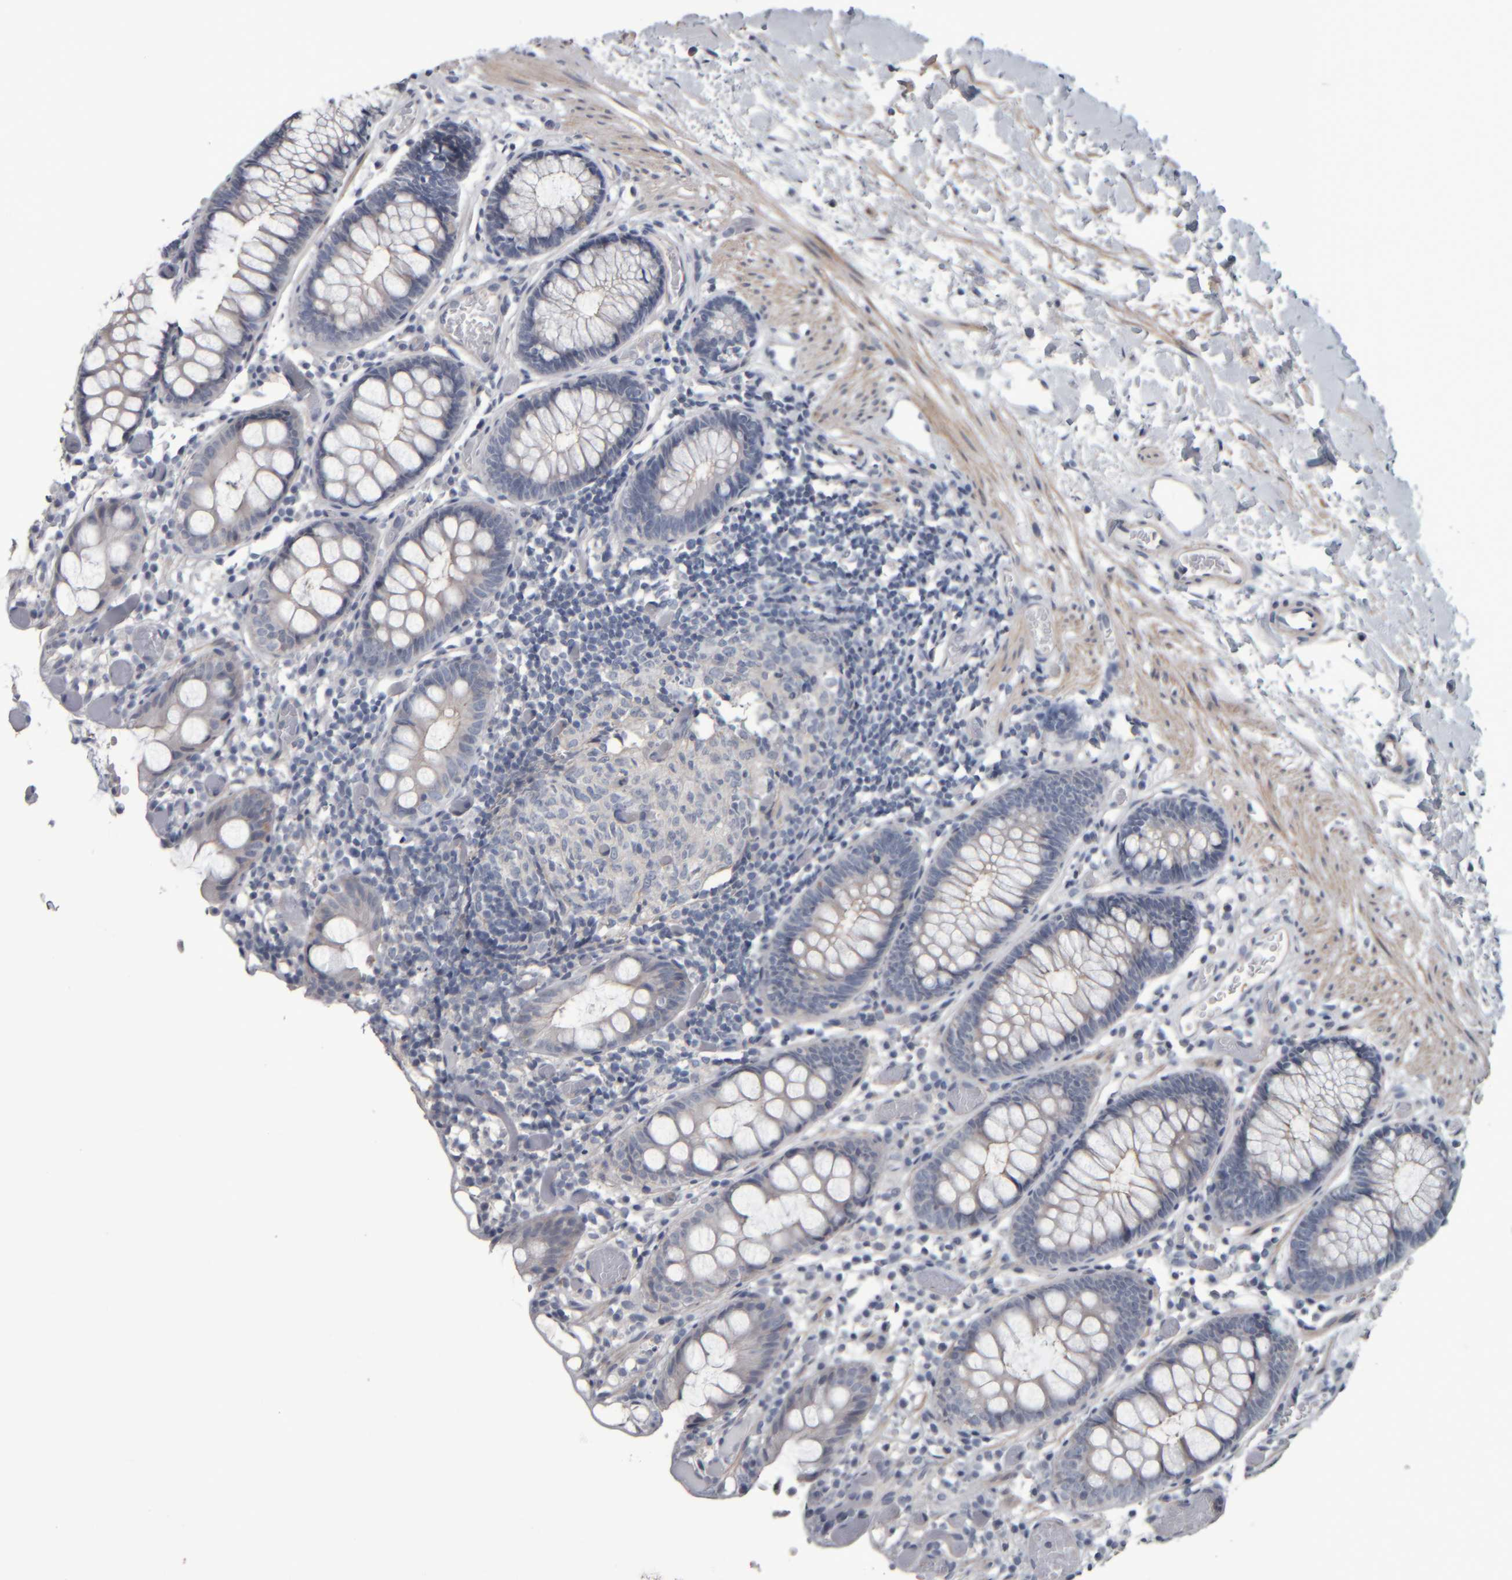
{"staining": {"intensity": "negative", "quantity": "none", "location": "none"}, "tissue": "colon", "cell_type": "Endothelial cells", "image_type": "normal", "snomed": [{"axis": "morphology", "description": "Normal tissue, NOS"}, {"axis": "topography", "description": "Colon"}], "caption": "This is an immunohistochemistry photomicrograph of unremarkable human colon. There is no staining in endothelial cells.", "gene": "CAVIN4", "patient": {"sex": "male", "age": 14}}